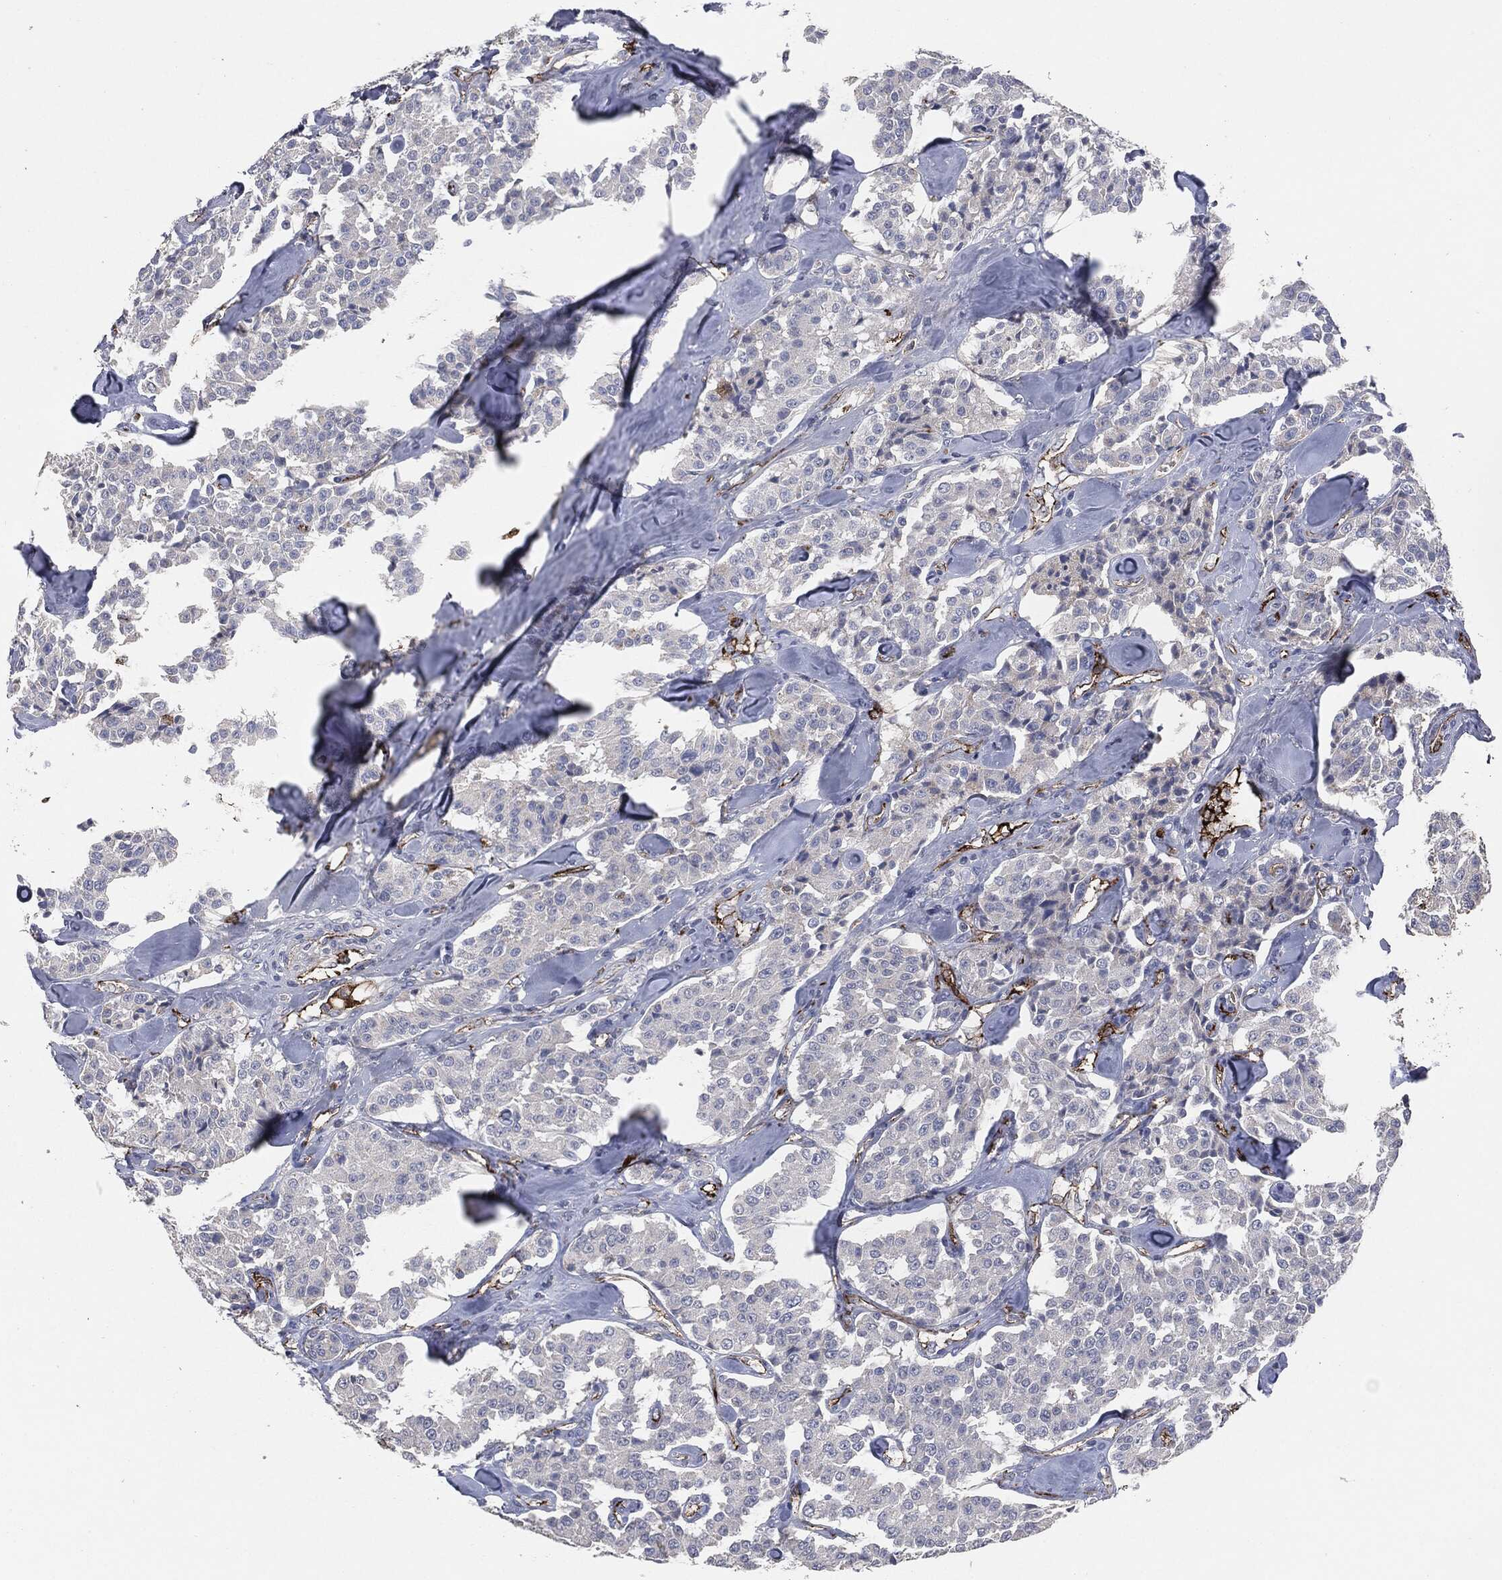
{"staining": {"intensity": "negative", "quantity": "none", "location": "none"}, "tissue": "carcinoid", "cell_type": "Tumor cells", "image_type": "cancer", "snomed": [{"axis": "morphology", "description": "Carcinoid, malignant, NOS"}, {"axis": "topography", "description": "Pancreas"}], "caption": "Tumor cells show no significant staining in carcinoid.", "gene": "APOB", "patient": {"sex": "male", "age": 41}}